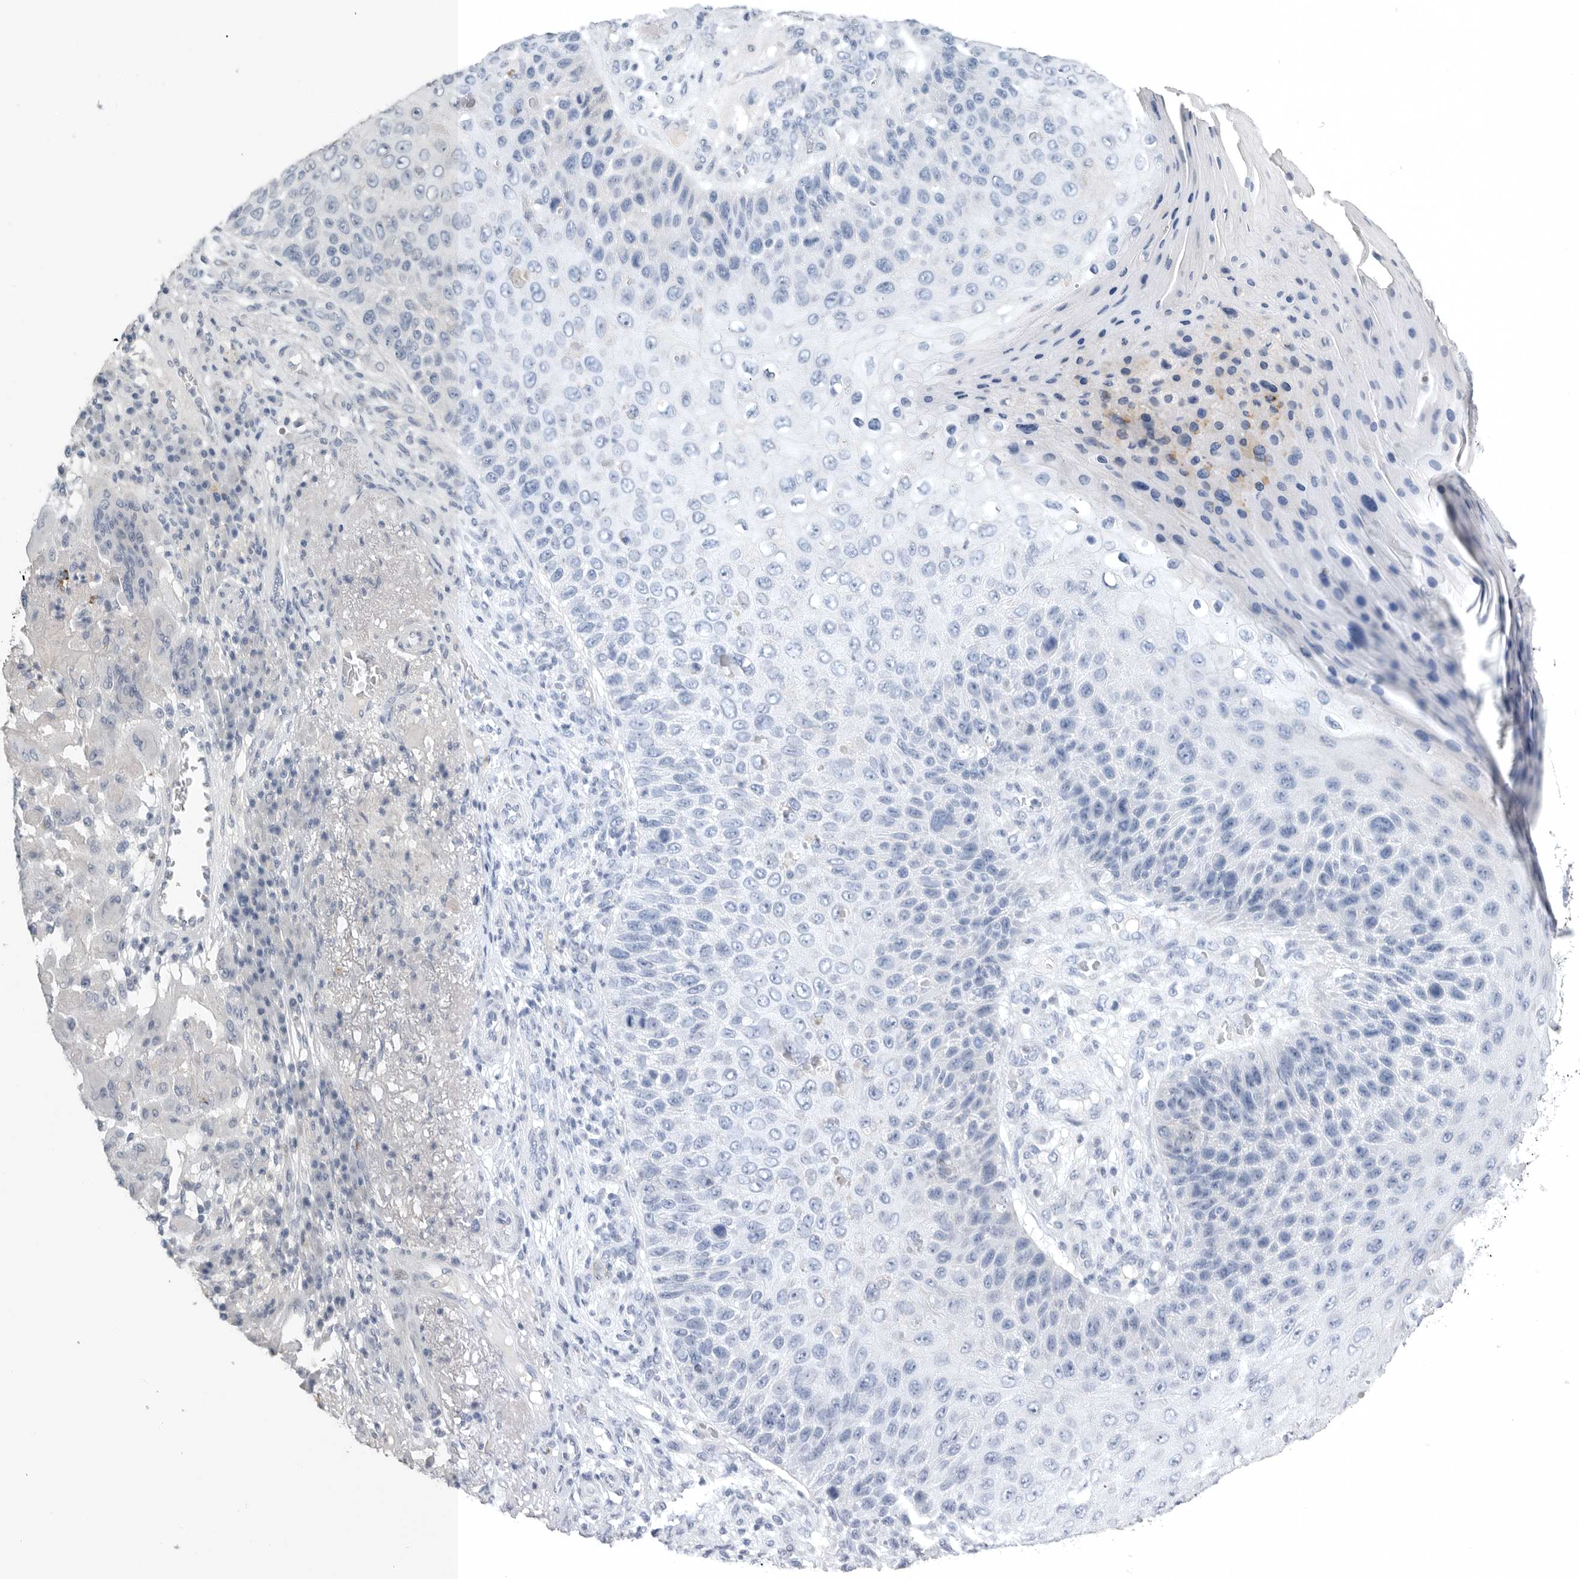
{"staining": {"intensity": "negative", "quantity": "none", "location": "none"}, "tissue": "skin cancer", "cell_type": "Tumor cells", "image_type": "cancer", "snomed": [{"axis": "morphology", "description": "Squamous cell carcinoma, NOS"}, {"axis": "topography", "description": "Skin"}], "caption": "This is an immunohistochemistry (IHC) histopathology image of human skin cancer (squamous cell carcinoma). There is no staining in tumor cells.", "gene": "TIMP1", "patient": {"sex": "female", "age": 88}}